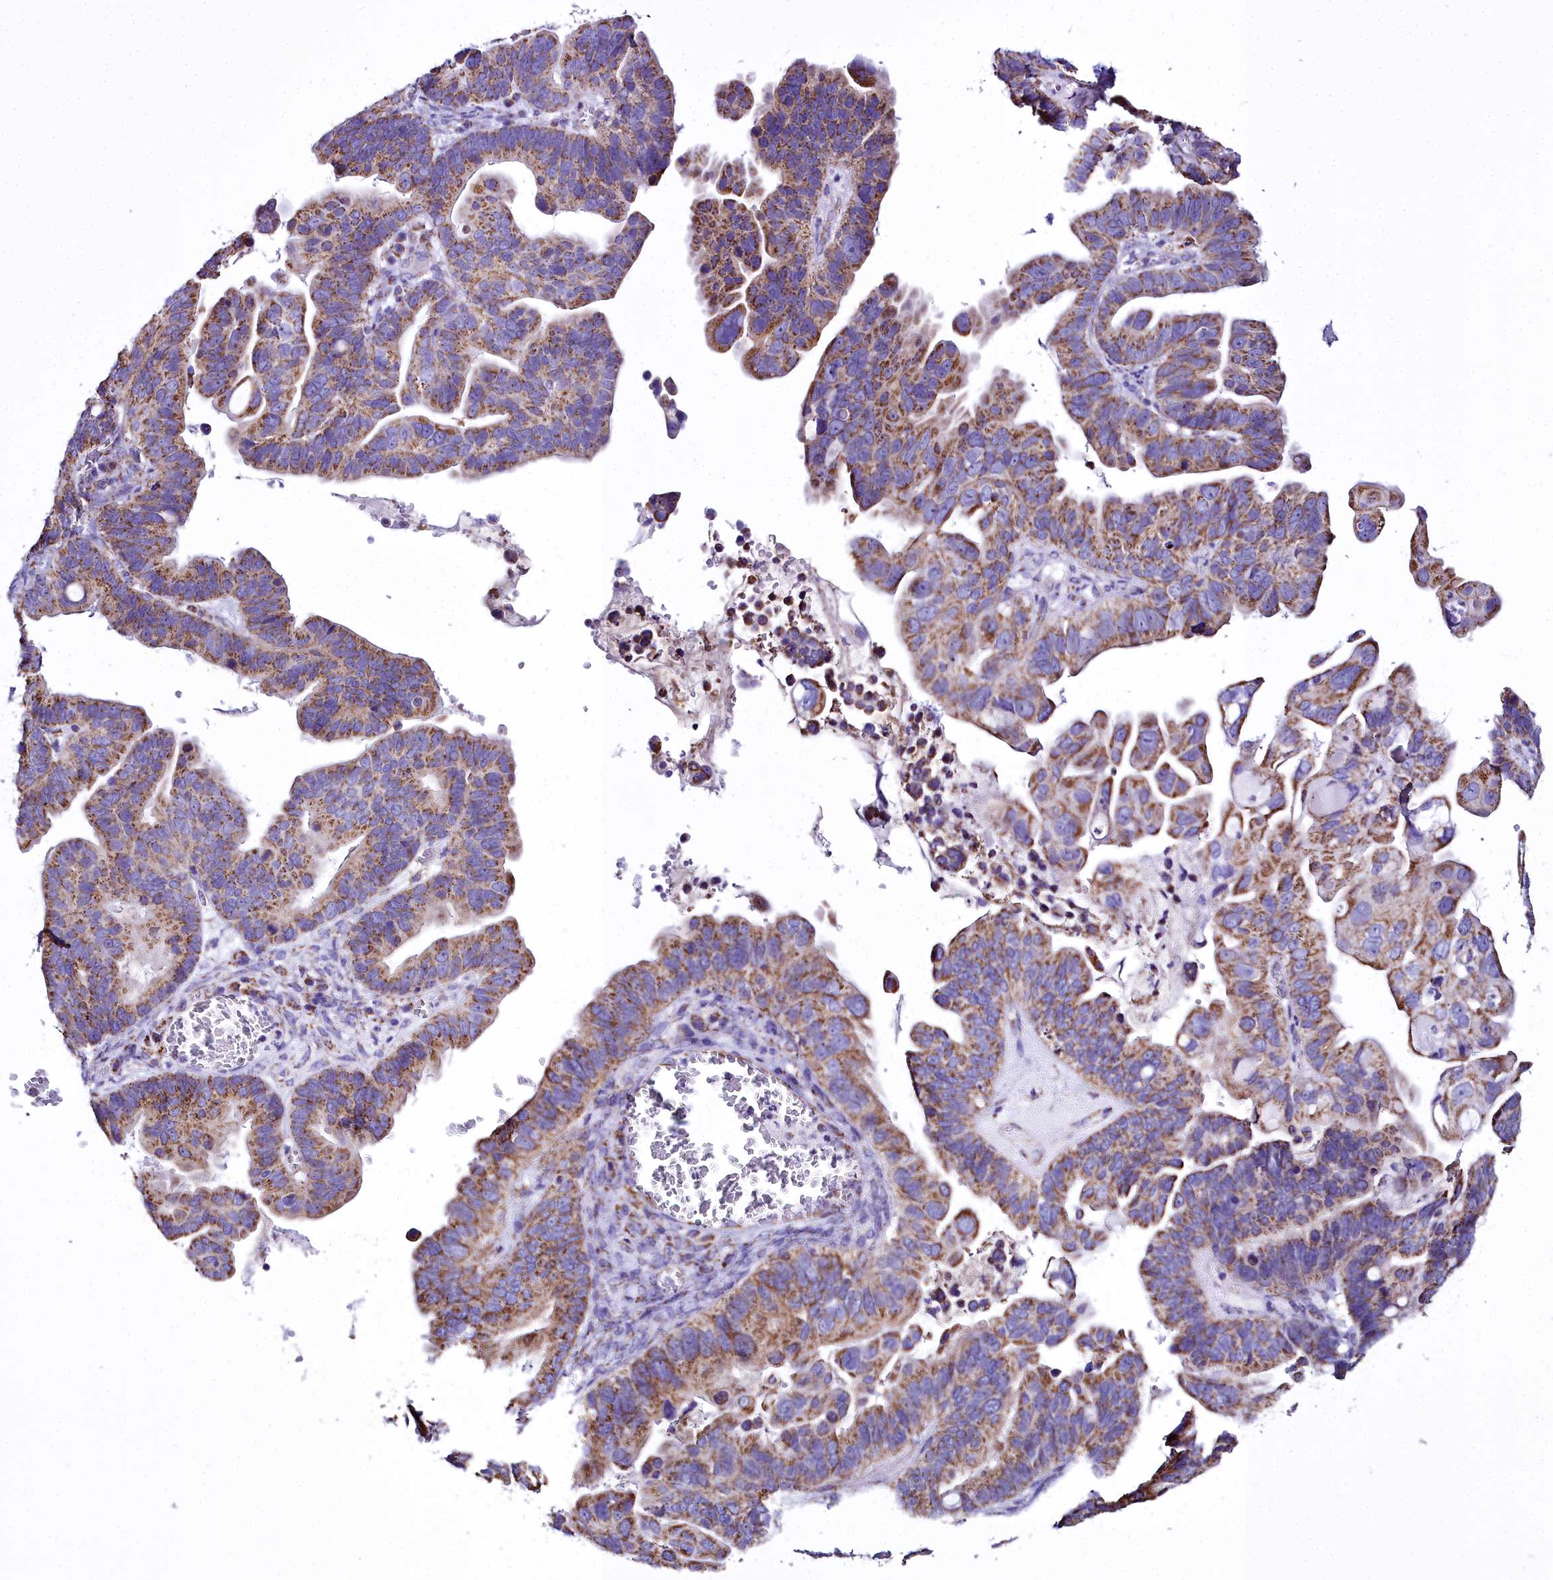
{"staining": {"intensity": "moderate", "quantity": ">75%", "location": "cytoplasmic/membranous"}, "tissue": "ovarian cancer", "cell_type": "Tumor cells", "image_type": "cancer", "snomed": [{"axis": "morphology", "description": "Cystadenocarcinoma, serous, NOS"}, {"axis": "topography", "description": "Ovary"}], "caption": "The immunohistochemical stain shows moderate cytoplasmic/membranous expression in tumor cells of serous cystadenocarcinoma (ovarian) tissue. (Brightfield microscopy of DAB IHC at high magnification).", "gene": "WDFY3", "patient": {"sex": "female", "age": 56}}